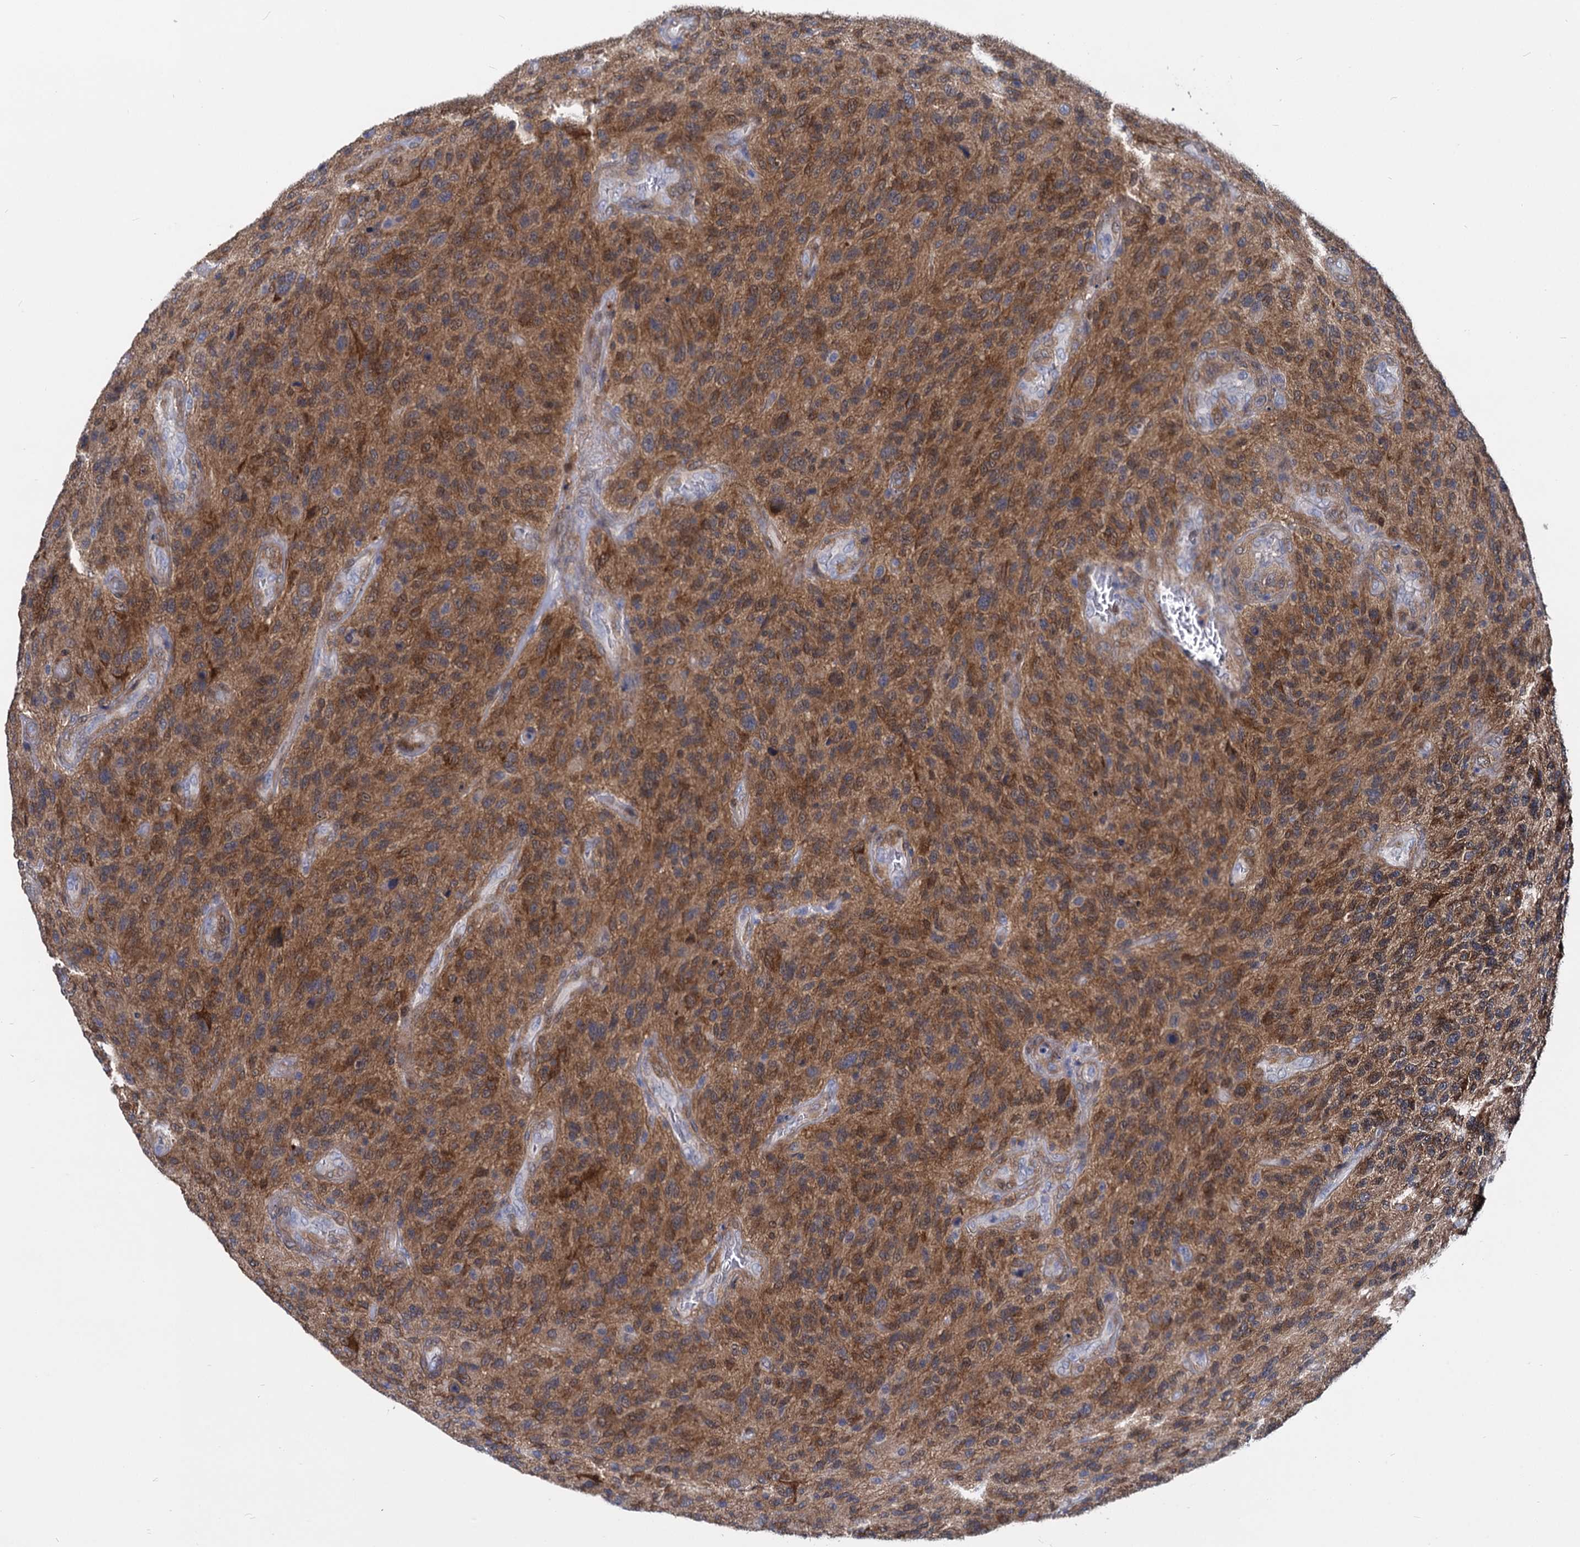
{"staining": {"intensity": "moderate", "quantity": ">75%", "location": "cytoplasmic/membranous"}, "tissue": "glioma", "cell_type": "Tumor cells", "image_type": "cancer", "snomed": [{"axis": "morphology", "description": "Glioma, malignant, High grade"}, {"axis": "topography", "description": "Brain"}], "caption": "Malignant glioma (high-grade) was stained to show a protein in brown. There is medium levels of moderate cytoplasmic/membranous expression in approximately >75% of tumor cells.", "gene": "GSTM3", "patient": {"sex": "male", "age": 47}}